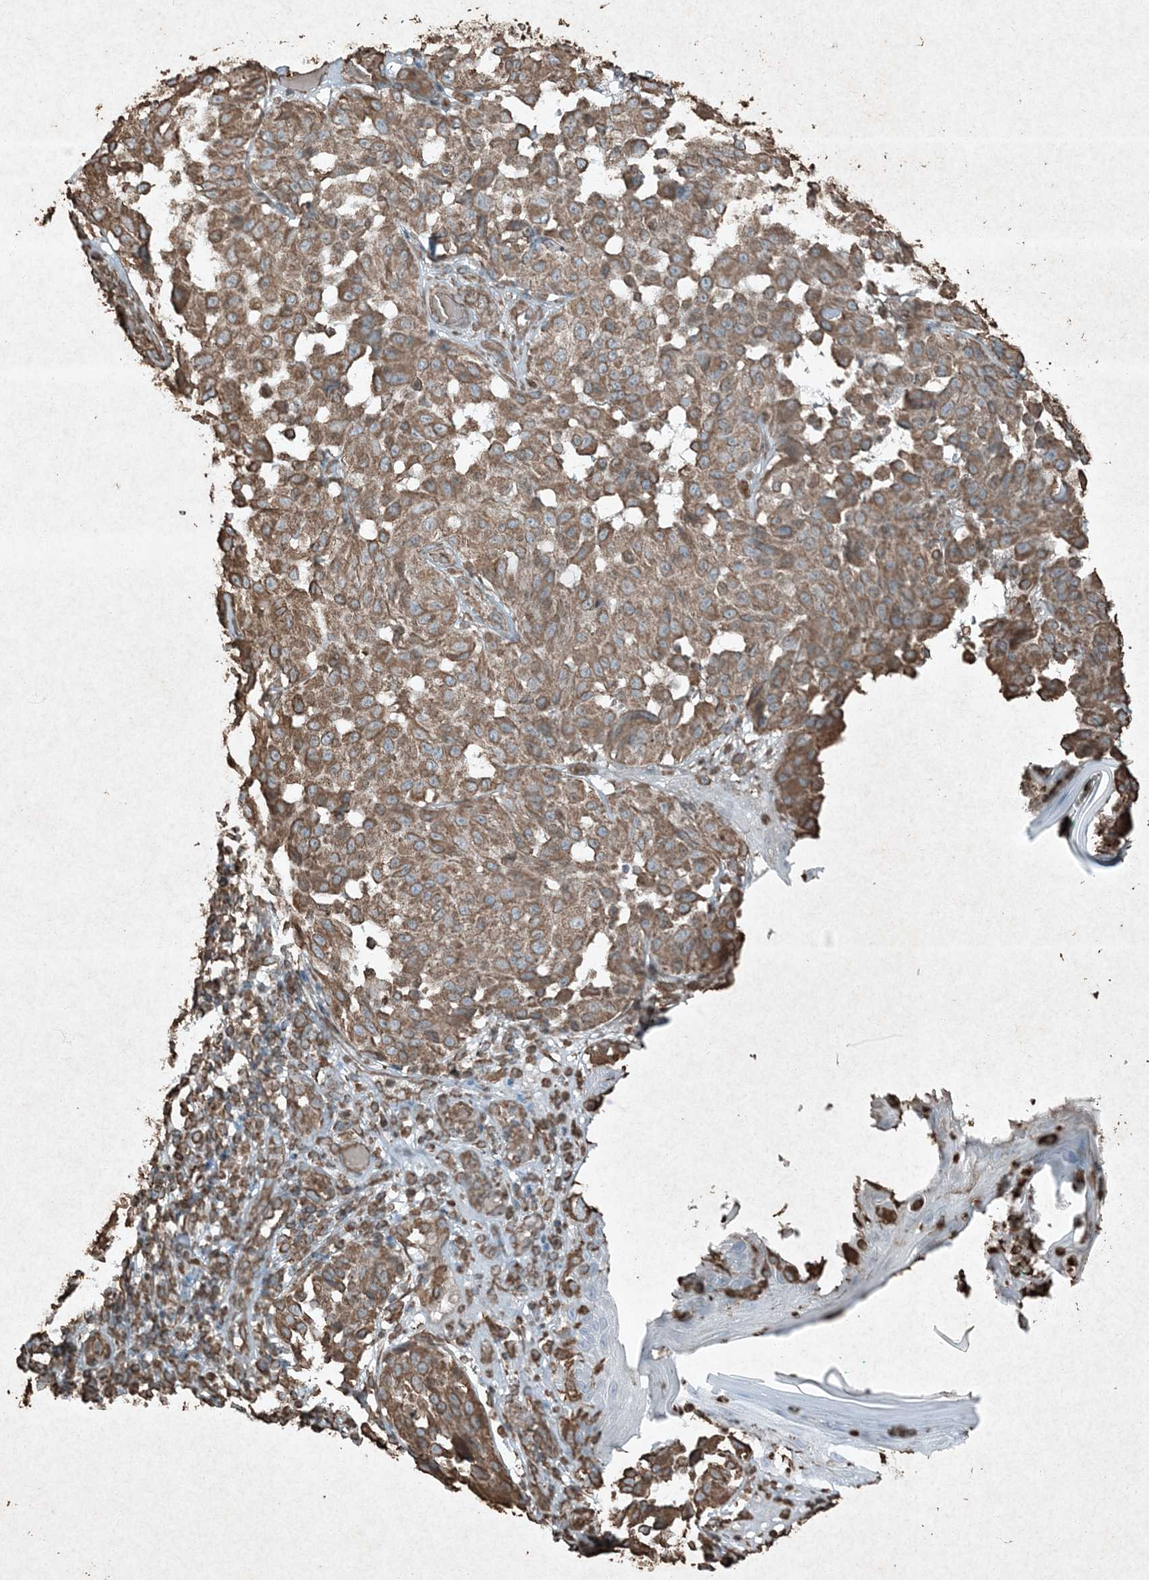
{"staining": {"intensity": "moderate", "quantity": ">75%", "location": "cytoplasmic/membranous"}, "tissue": "melanoma", "cell_type": "Tumor cells", "image_type": "cancer", "snomed": [{"axis": "morphology", "description": "Malignant melanoma, NOS"}, {"axis": "topography", "description": "Skin"}], "caption": "Immunohistochemical staining of human melanoma reveals medium levels of moderate cytoplasmic/membranous protein positivity in approximately >75% of tumor cells. The staining is performed using DAB brown chromogen to label protein expression. The nuclei are counter-stained blue using hematoxylin.", "gene": "RYK", "patient": {"sex": "female", "age": 46}}